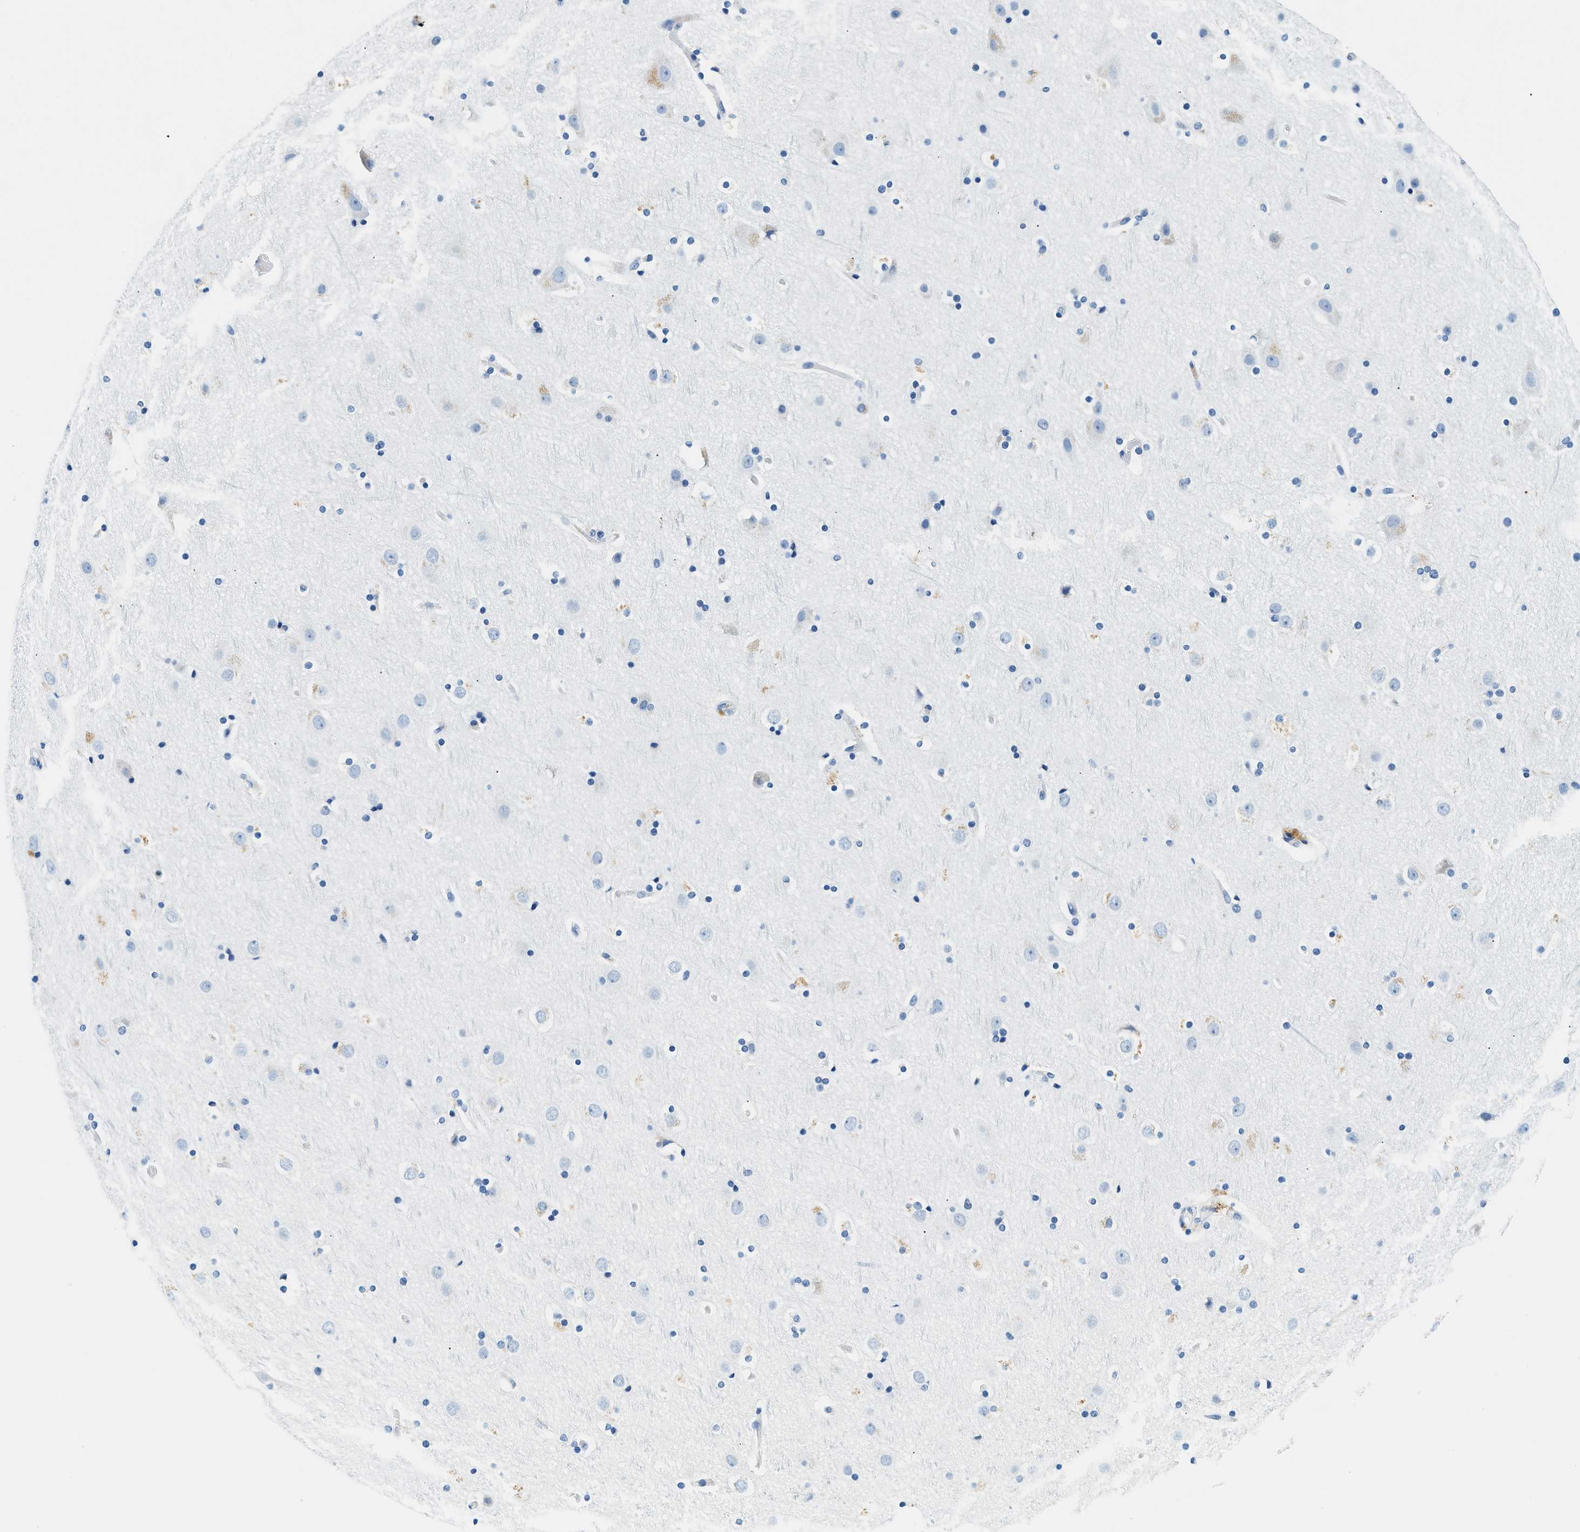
{"staining": {"intensity": "negative", "quantity": "none", "location": "none"}, "tissue": "cerebral cortex", "cell_type": "Endothelial cells", "image_type": "normal", "snomed": [{"axis": "morphology", "description": "Normal tissue, NOS"}, {"axis": "topography", "description": "Cerebral cortex"}], "caption": "IHC histopathology image of normal human cerebral cortex stained for a protein (brown), which displays no expression in endothelial cells.", "gene": "STXBP2", "patient": {"sex": "male", "age": 57}}